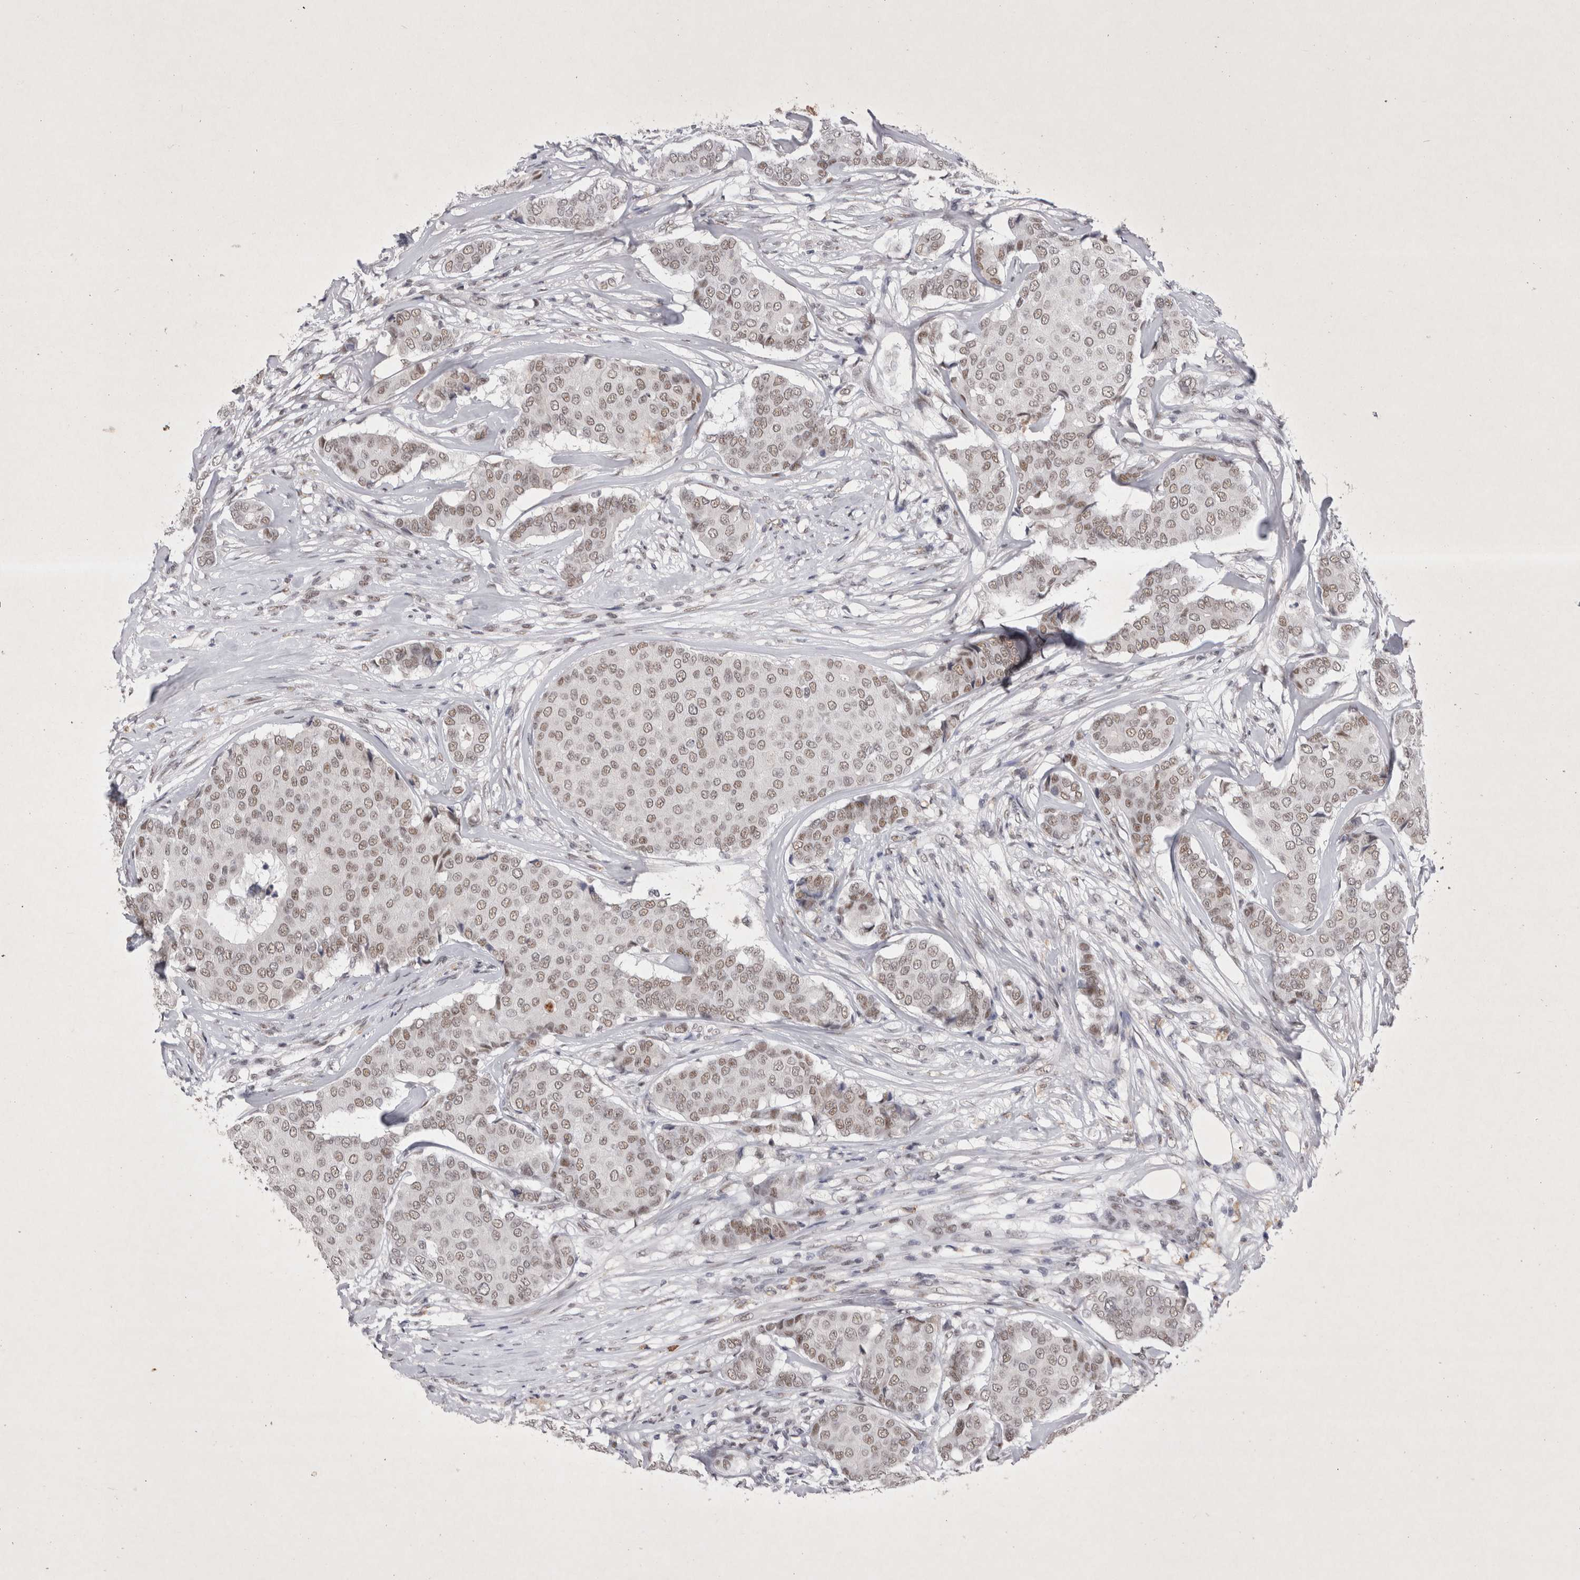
{"staining": {"intensity": "weak", "quantity": ">75%", "location": "nuclear"}, "tissue": "breast cancer", "cell_type": "Tumor cells", "image_type": "cancer", "snomed": [{"axis": "morphology", "description": "Duct carcinoma"}, {"axis": "topography", "description": "Breast"}], "caption": "Infiltrating ductal carcinoma (breast) stained with a protein marker demonstrates weak staining in tumor cells.", "gene": "RBM6", "patient": {"sex": "female", "age": 75}}